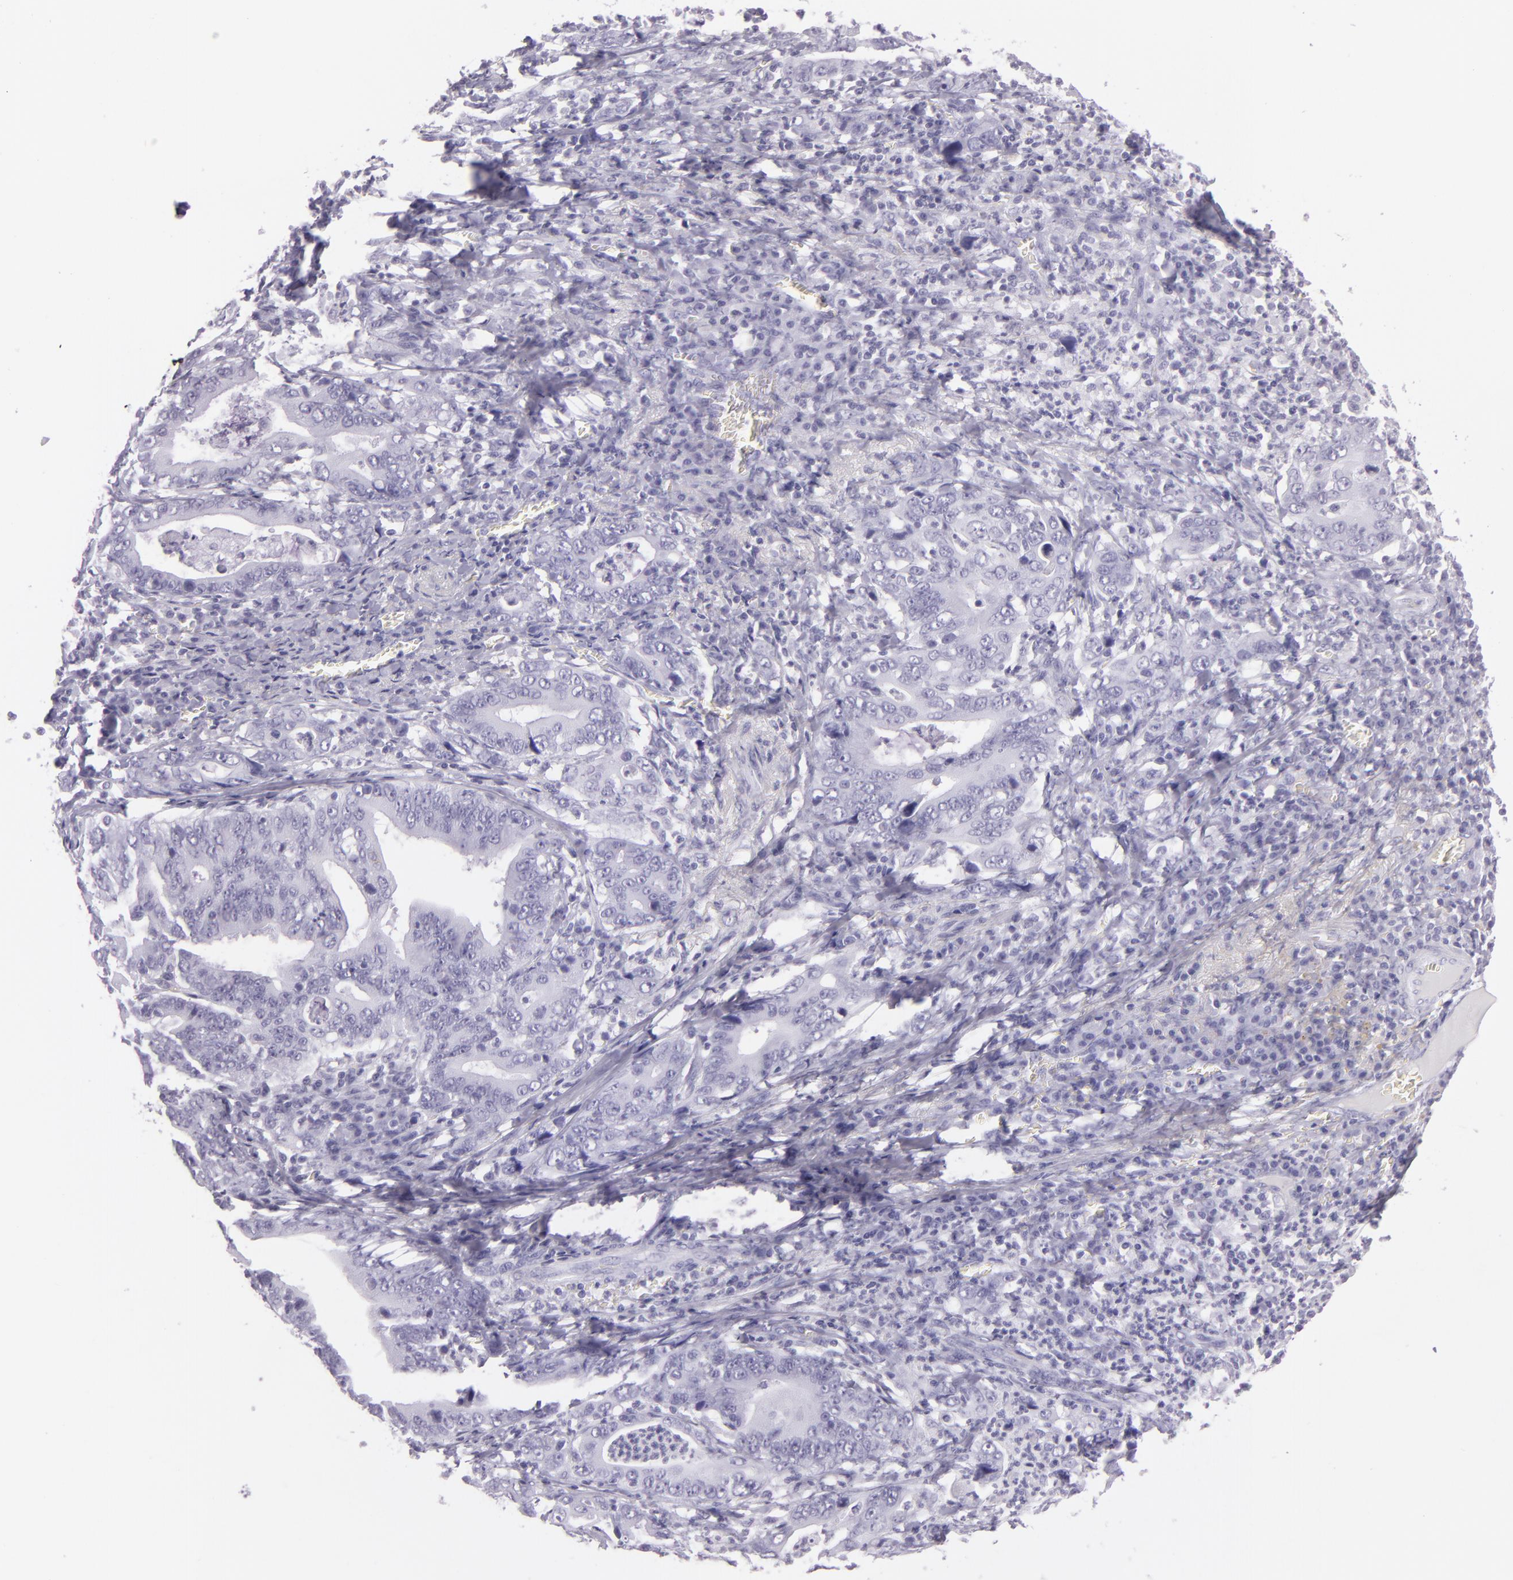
{"staining": {"intensity": "negative", "quantity": "none", "location": "none"}, "tissue": "stomach cancer", "cell_type": "Tumor cells", "image_type": "cancer", "snomed": [{"axis": "morphology", "description": "Adenocarcinoma, NOS"}, {"axis": "topography", "description": "Stomach, upper"}], "caption": "Human stomach cancer stained for a protein using immunohistochemistry reveals no staining in tumor cells.", "gene": "MUC6", "patient": {"sex": "male", "age": 63}}